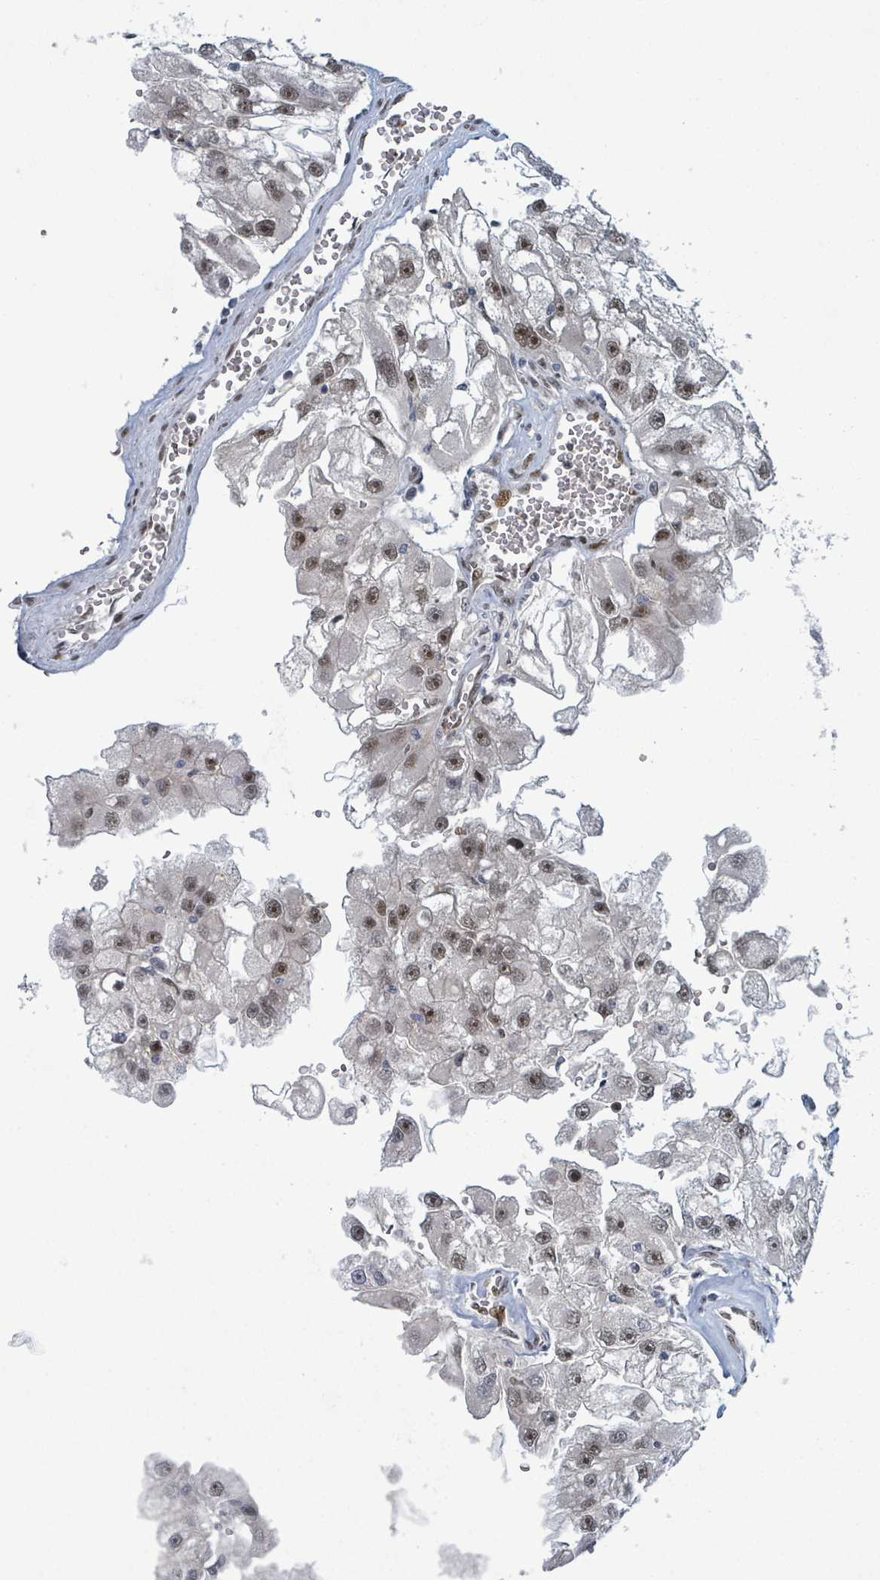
{"staining": {"intensity": "moderate", "quantity": ">75%", "location": "nuclear"}, "tissue": "renal cancer", "cell_type": "Tumor cells", "image_type": "cancer", "snomed": [{"axis": "morphology", "description": "Adenocarcinoma, NOS"}, {"axis": "topography", "description": "Kidney"}], "caption": "IHC micrograph of renal cancer stained for a protein (brown), which exhibits medium levels of moderate nuclear expression in about >75% of tumor cells.", "gene": "KLF3", "patient": {"sex": "male", "age": 63}}